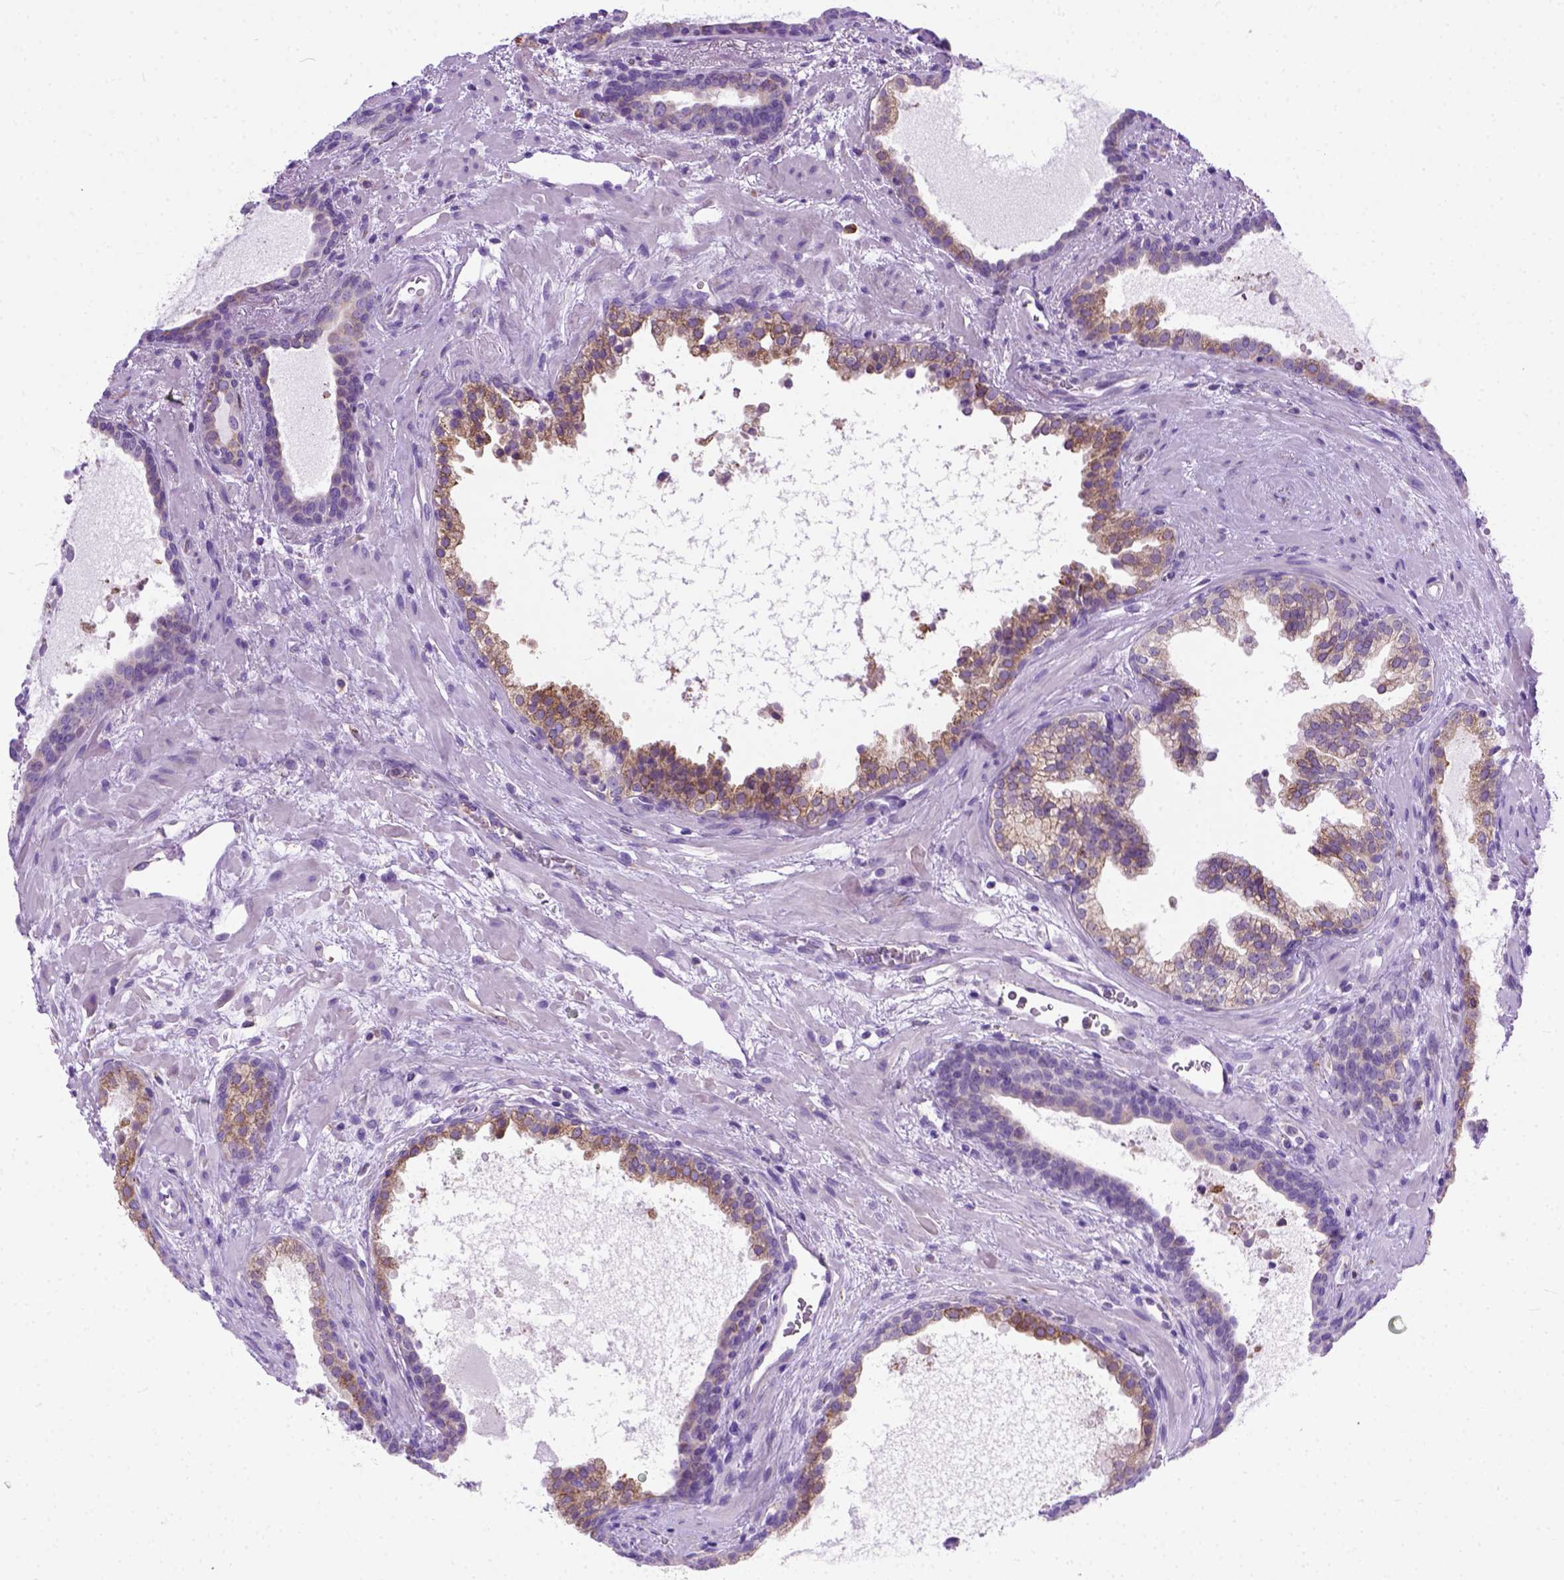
{"staining": {"intensity": "moderate", "quantity": ">75%", "location": "cytoplasmic/membranous"}, "tissue": "prostate cancer", "cell_type": "Tumor cells", "image_type": "cancer", "snomed": [{"axis": "morphology", "description": "Adenocarcinoma, NOS"}, {"axis": "topography", "description": "Prostate"}], "caption": "Immunohistochemistry of prostate cancer (adenocarcinoma) displays medium levels of moderate cytoplasmic/membranous staining in approximately >75% of tumor cells. (Brightfield microscopy of DAB IHC at high magnification).", "gene": "PLK4", "patient": {"sex": "male", "age": 66}}